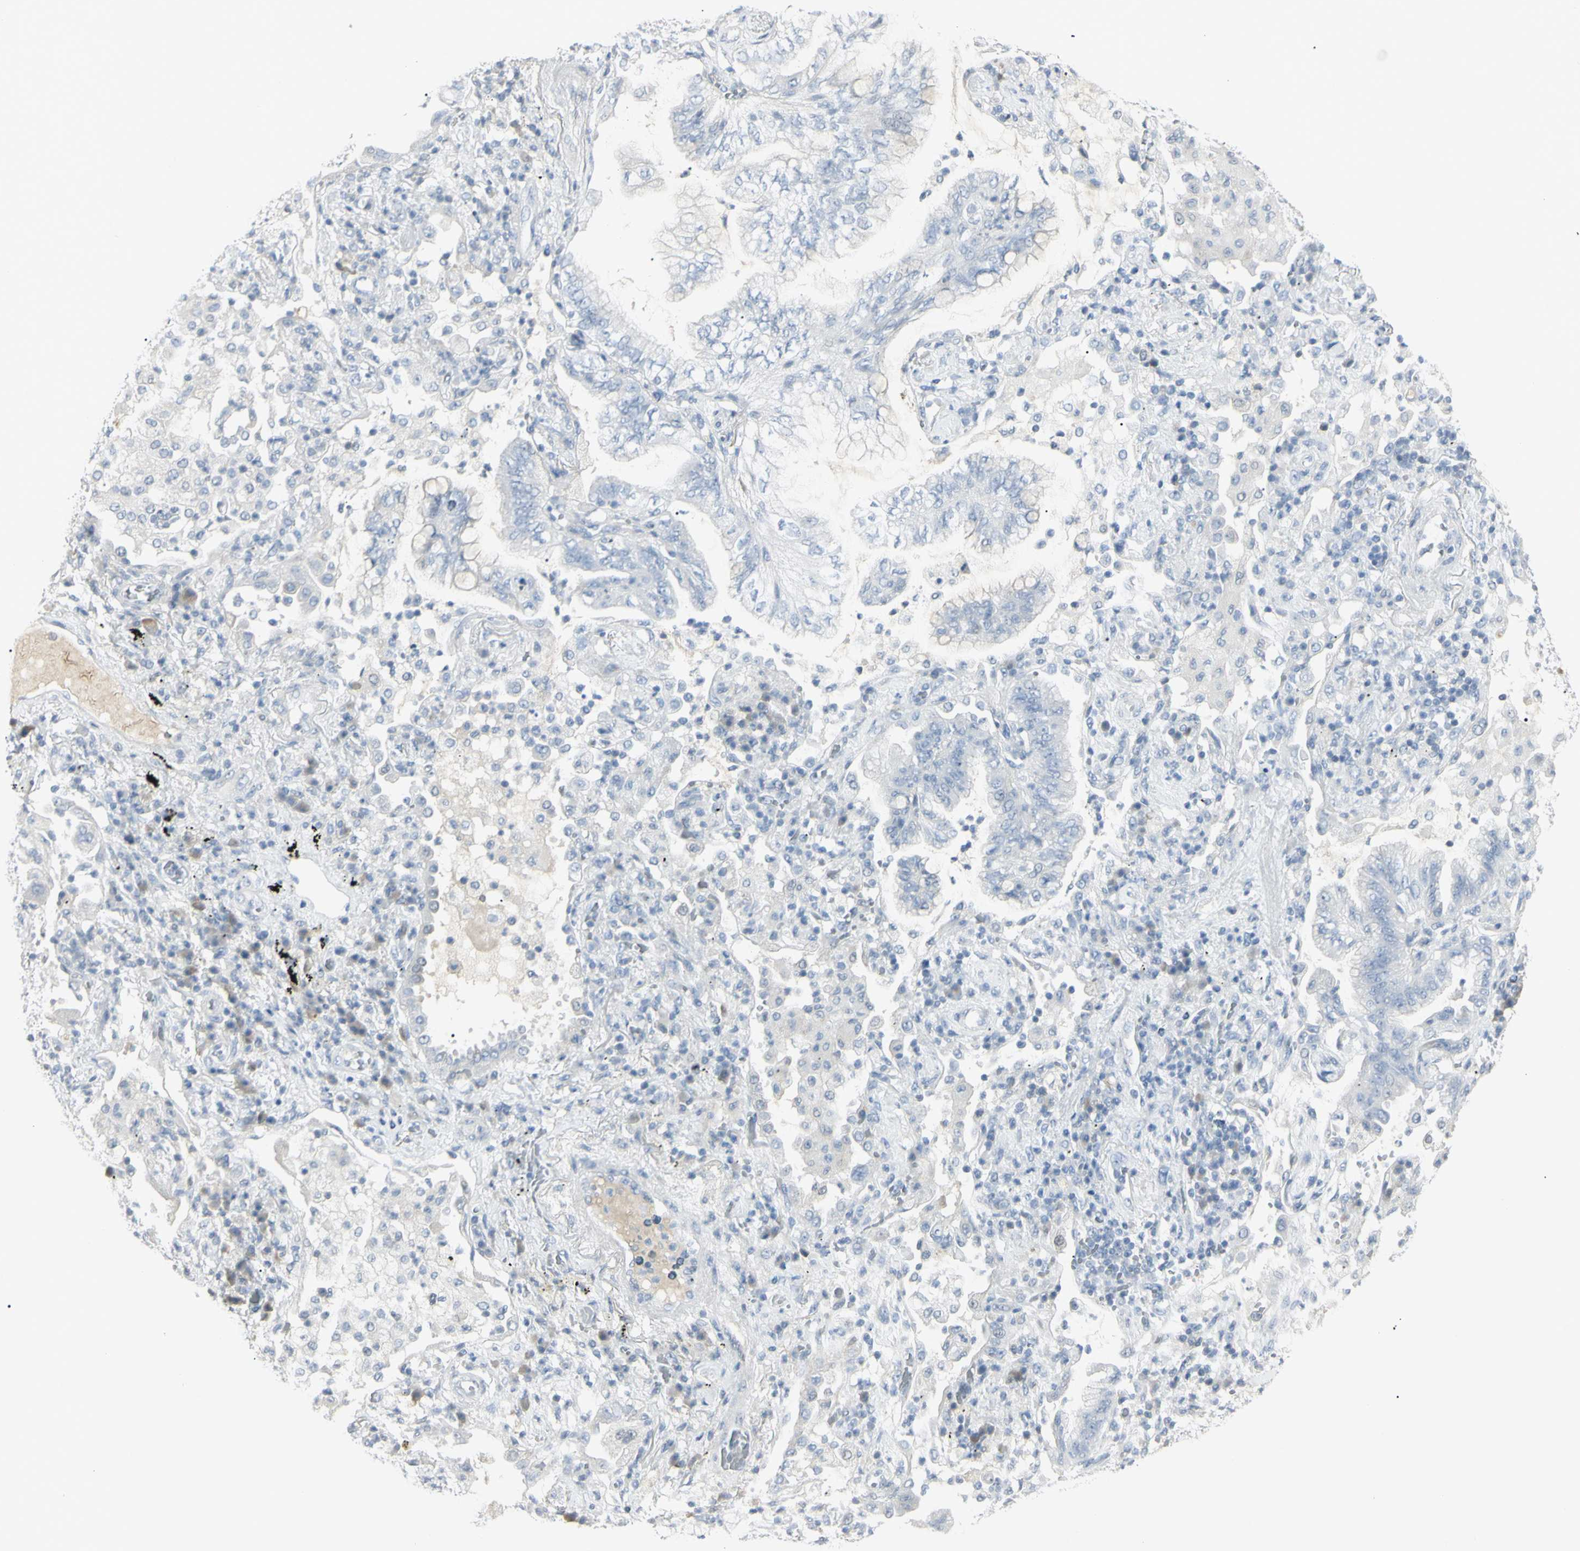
{"staining": {"intensity": "negative", "quantity": "none", "location": "none"}, "tissue": "lung cancer", "cell_type": "Tumor cells", "image_type": "cancer", "snomed": [{"axis": "morphology", "description": "Normal tissue, NOS"}, {"axis": "morphology", "description": "Adenocarcinoma, NOS"}, {"axis": "topography", "description": "Bronchus"}, {"axis": "topography", "description": "Lung"}], "caption": "Tumor cells are negative for protein expression in human adenocarcinoma (lung).", "gene": "PIP", "patient": {"sex": "female", "age": 70}}